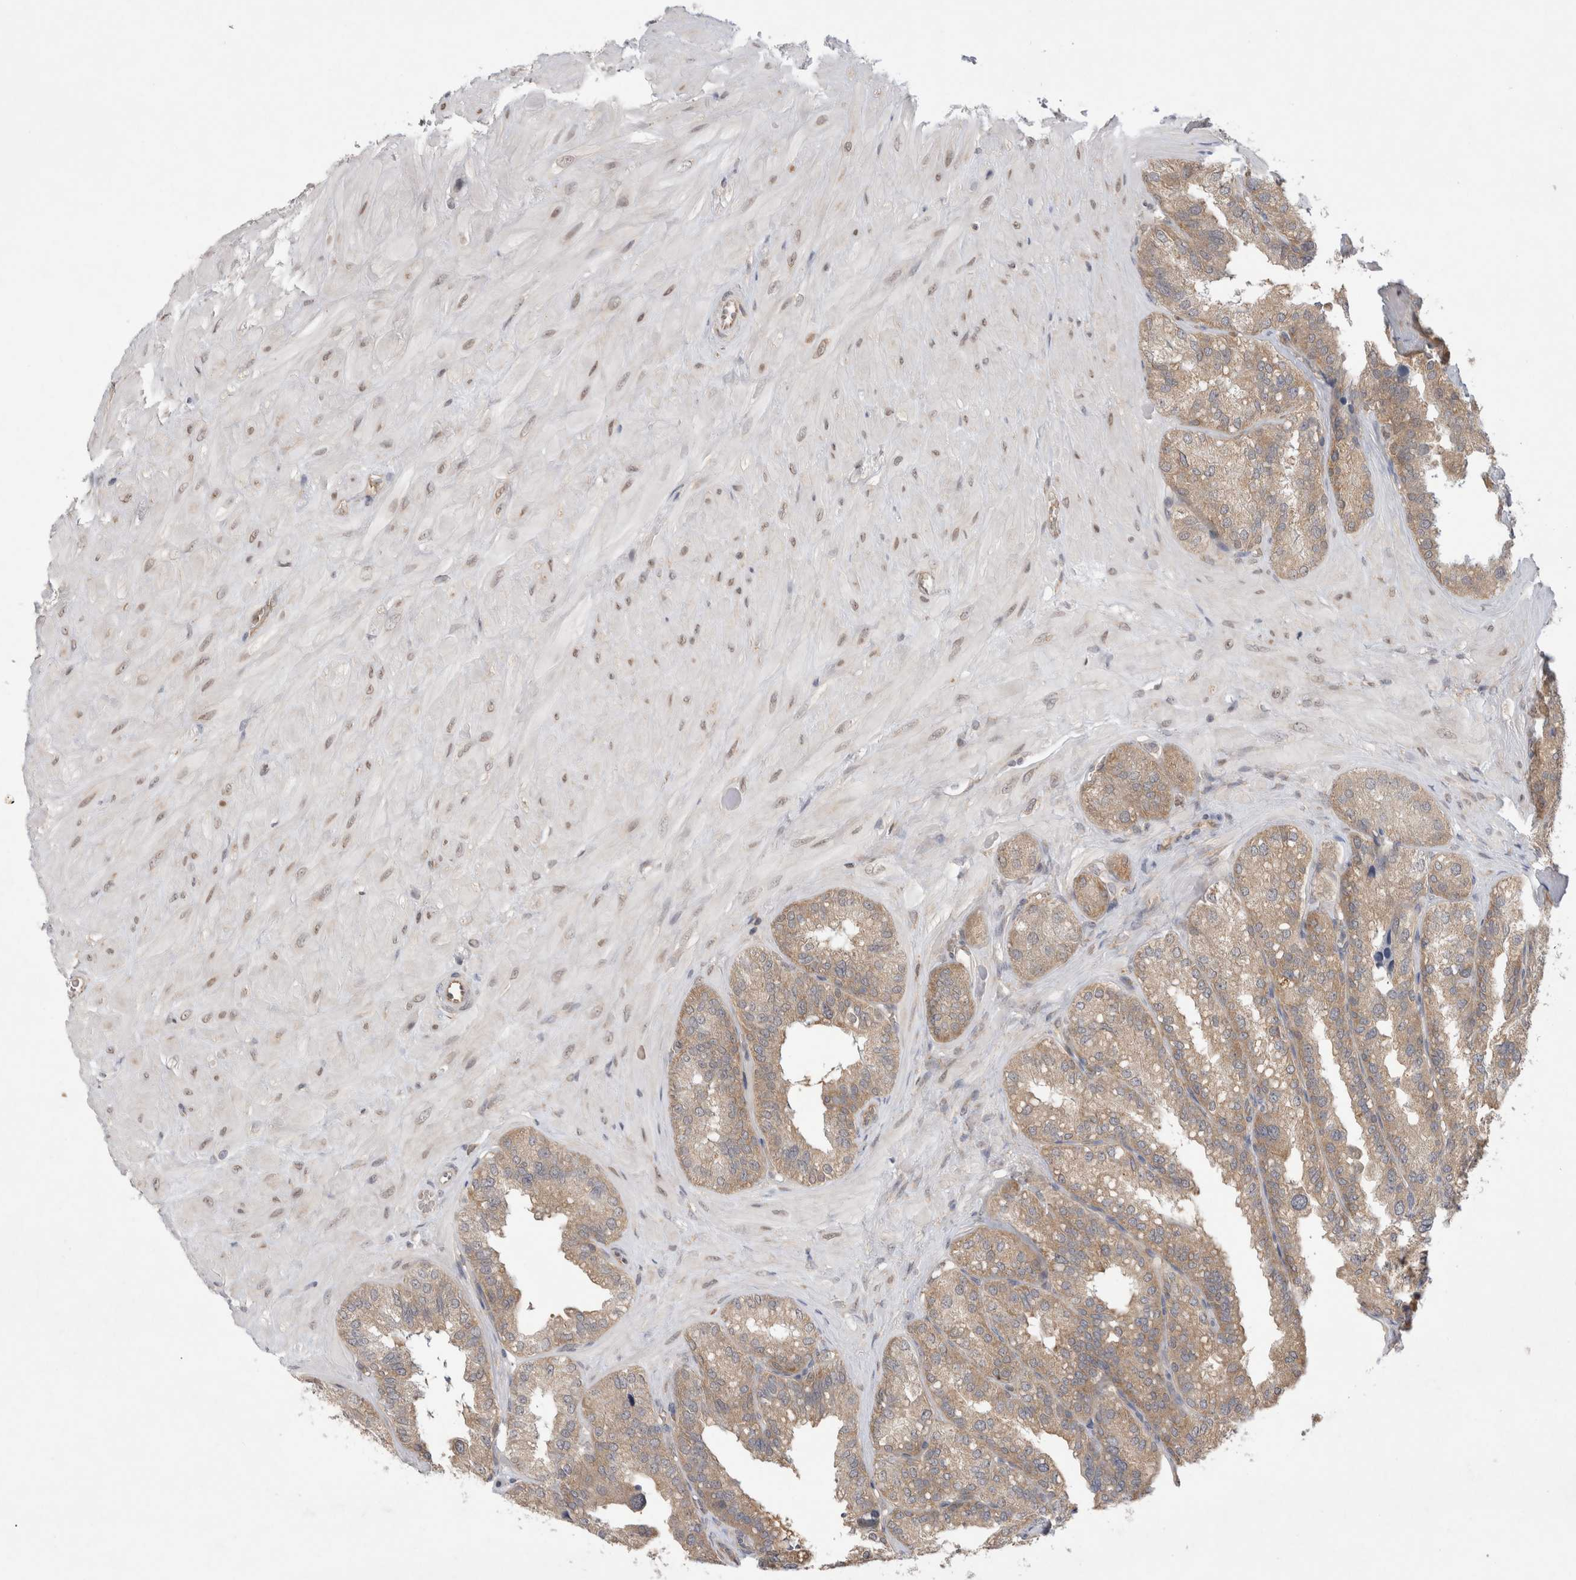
{"staining": {"intensity": "weak", "quantity": ">75%", "location": "cytoplasmic/membranous"}, "tissue": "seminal vesicle", "cell_type": "Glandular cells", "image_type": "normal", "snomed": [{"axis": "morphology", "description": "Normal tissue, NOS"}, {"axis": "topography", "description": "Prostate"}, {"axis": "topography", "description": "Seminal veicle"}], "caption": "Weak cytoplasmic/membranous protein positivity is seen in approximately >75% of glandular cells in seminal vesicle.", "gene": "EIF3E", "patient": {"sex": "male", "age": 51}}